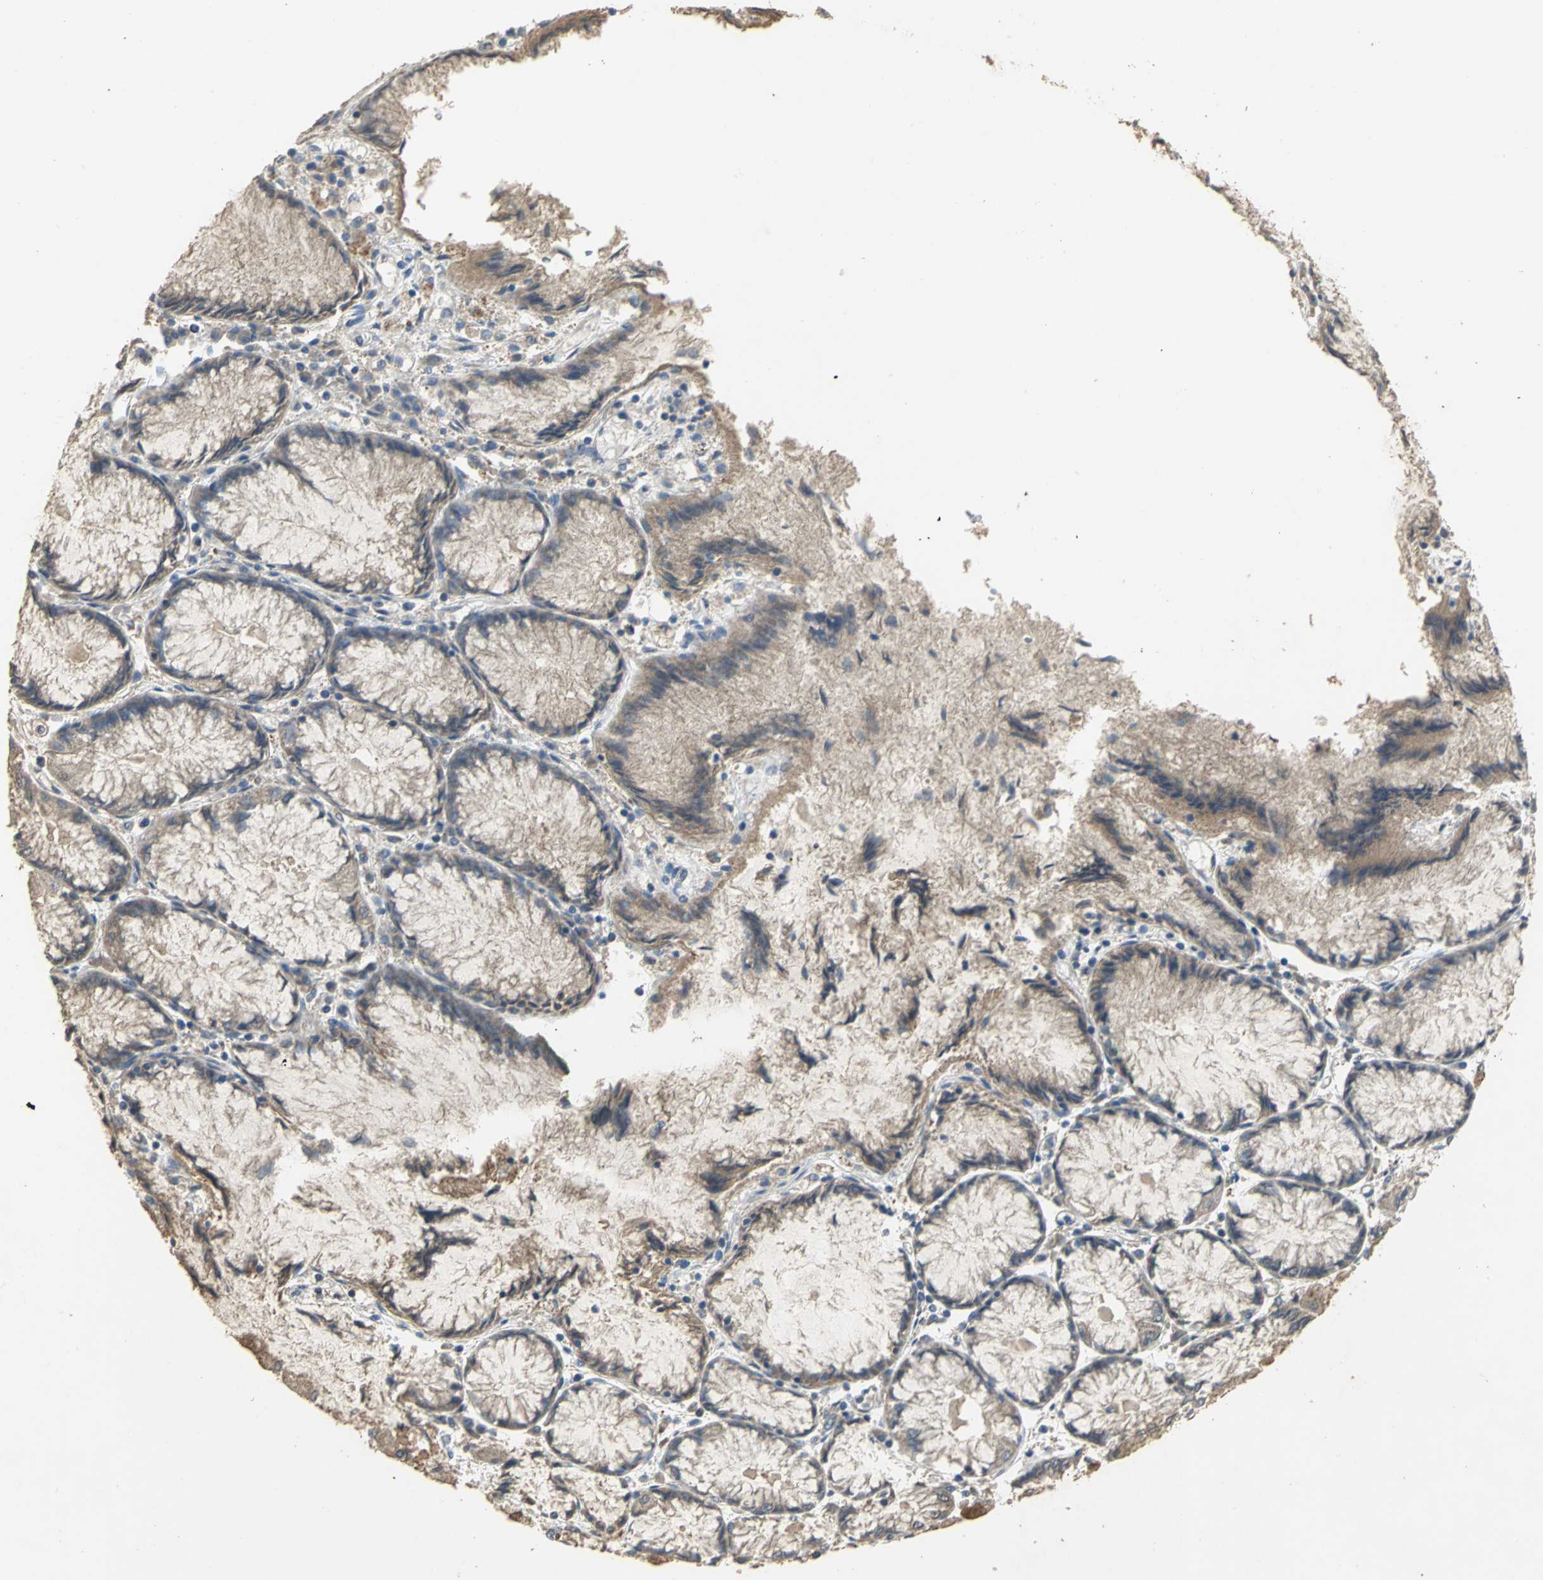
{"staining": {"intensity": "moderate", "quantity": ">75%", "location": "cytoplasmic/membranous"}, "tissue": "stomach cancer", "cell_type": "Tumor cells", "image_type": "cancer", "snomed": [{"axis": "morphology", "description": "Normal tissue, NOS"}, {"axis": "morphology", "description": "Adenocarcinoma, NOS"}, {"axis": "topography", "description": "Stomach, upper"}, {"axis": "topography", "description": "Stomach"}], "caption": "Immunohistochemistry (IHC) micrograph of adenocarcinoma (stomach) stained for a protein (brown), which demonstrates medium levels of moderate cytoplasmic/membranous staining in about >75% of tumor cells.", "gene": "MET", "patient": {"sex": "male", "age": 59}}